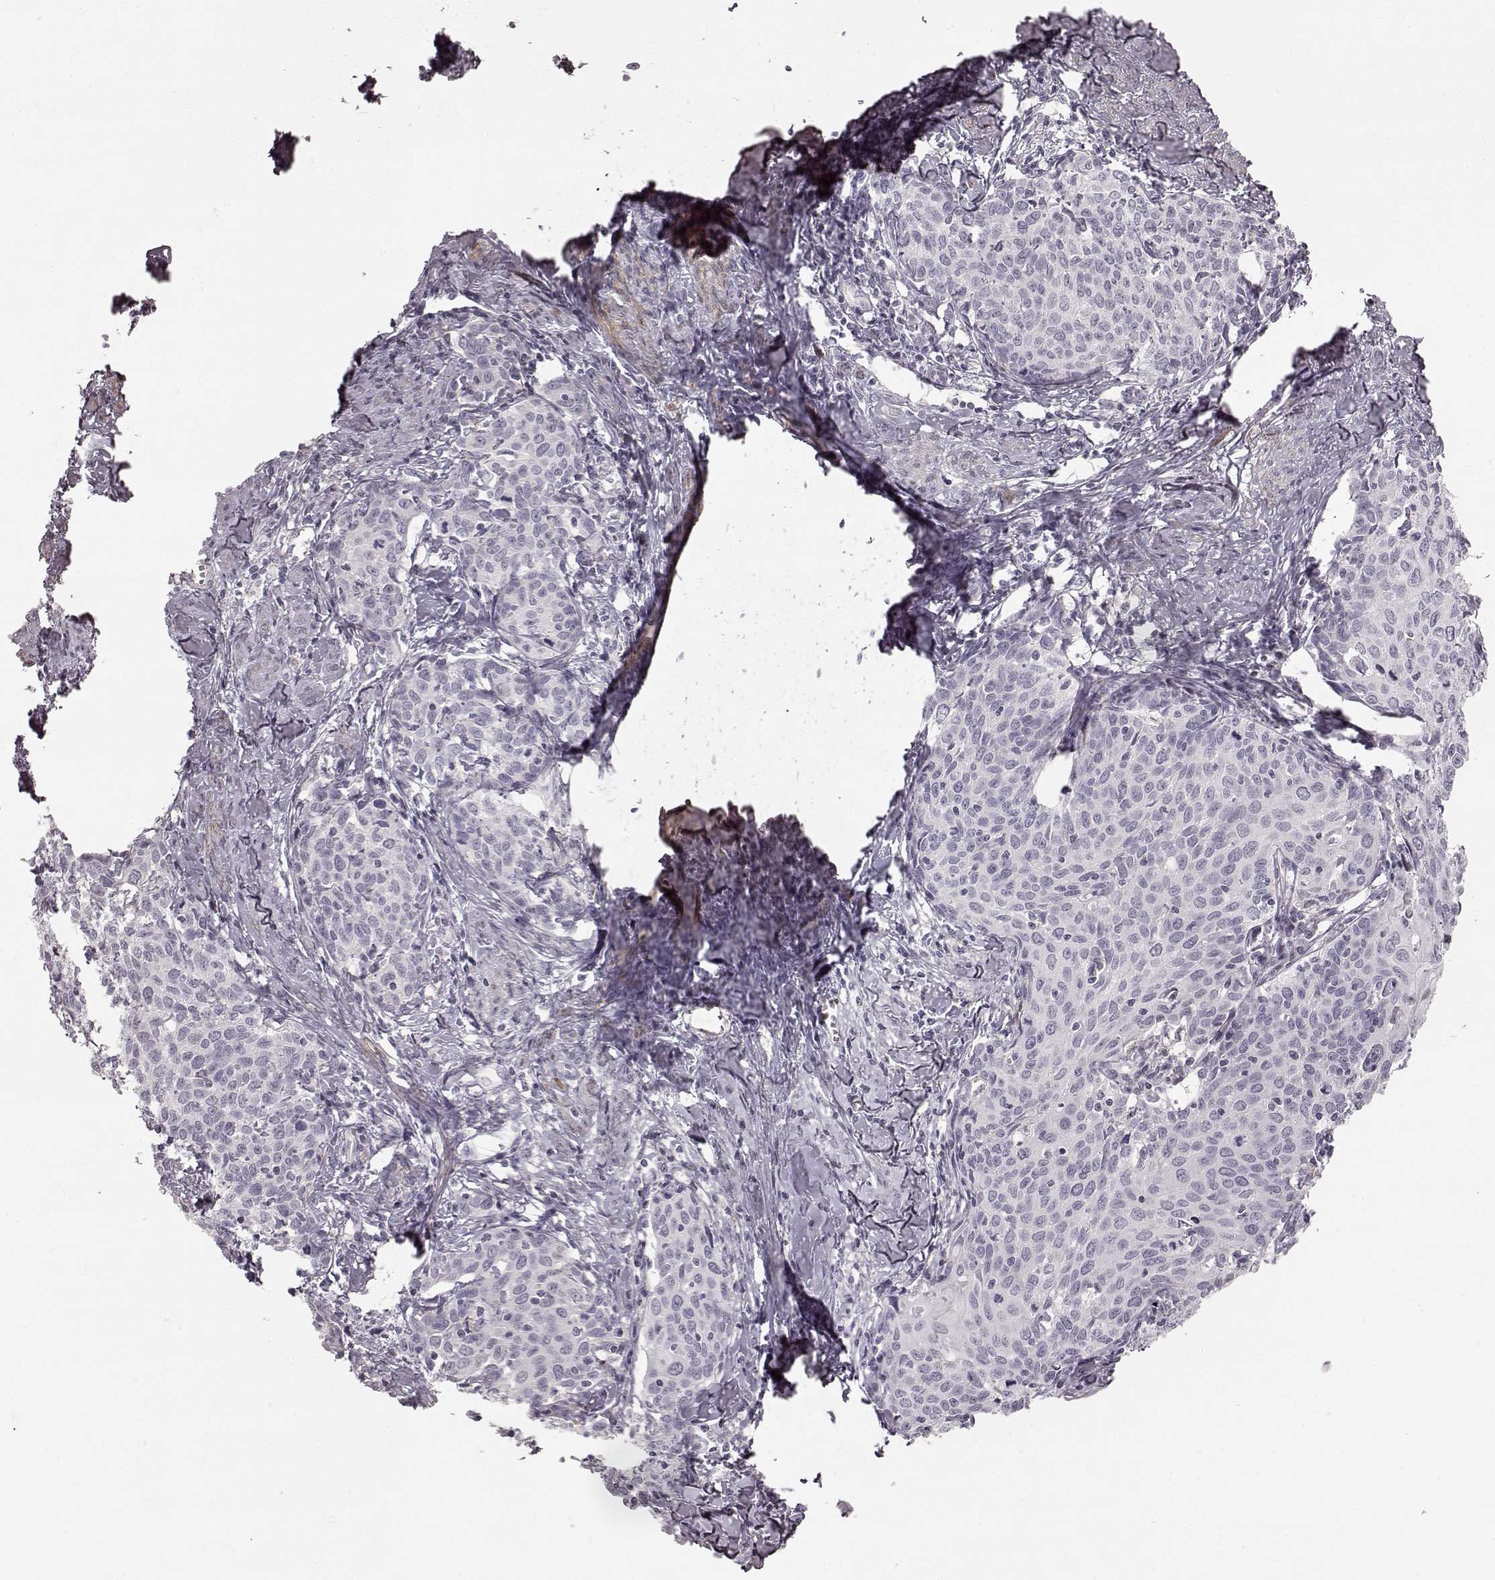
{"staining": {"intensity": "negative", "quantity": "none", "location": "none"}, "tissue": "cervical cancer", "cell_type": "Tumor cells", "image_type": "cancer", "snomed": [{"axis": "morphology", "description": "Squamous cell carcinoma, NOS"}, {"axis": "topography", "description": "Cervix"}], "caption": "Immunohistochemical staining of human squamous cell carcinoma (cervical) exhibits no significant expression in tumor cells.", "gene": "PRLHR", "patient": {"sex": "female", "age": 62}}